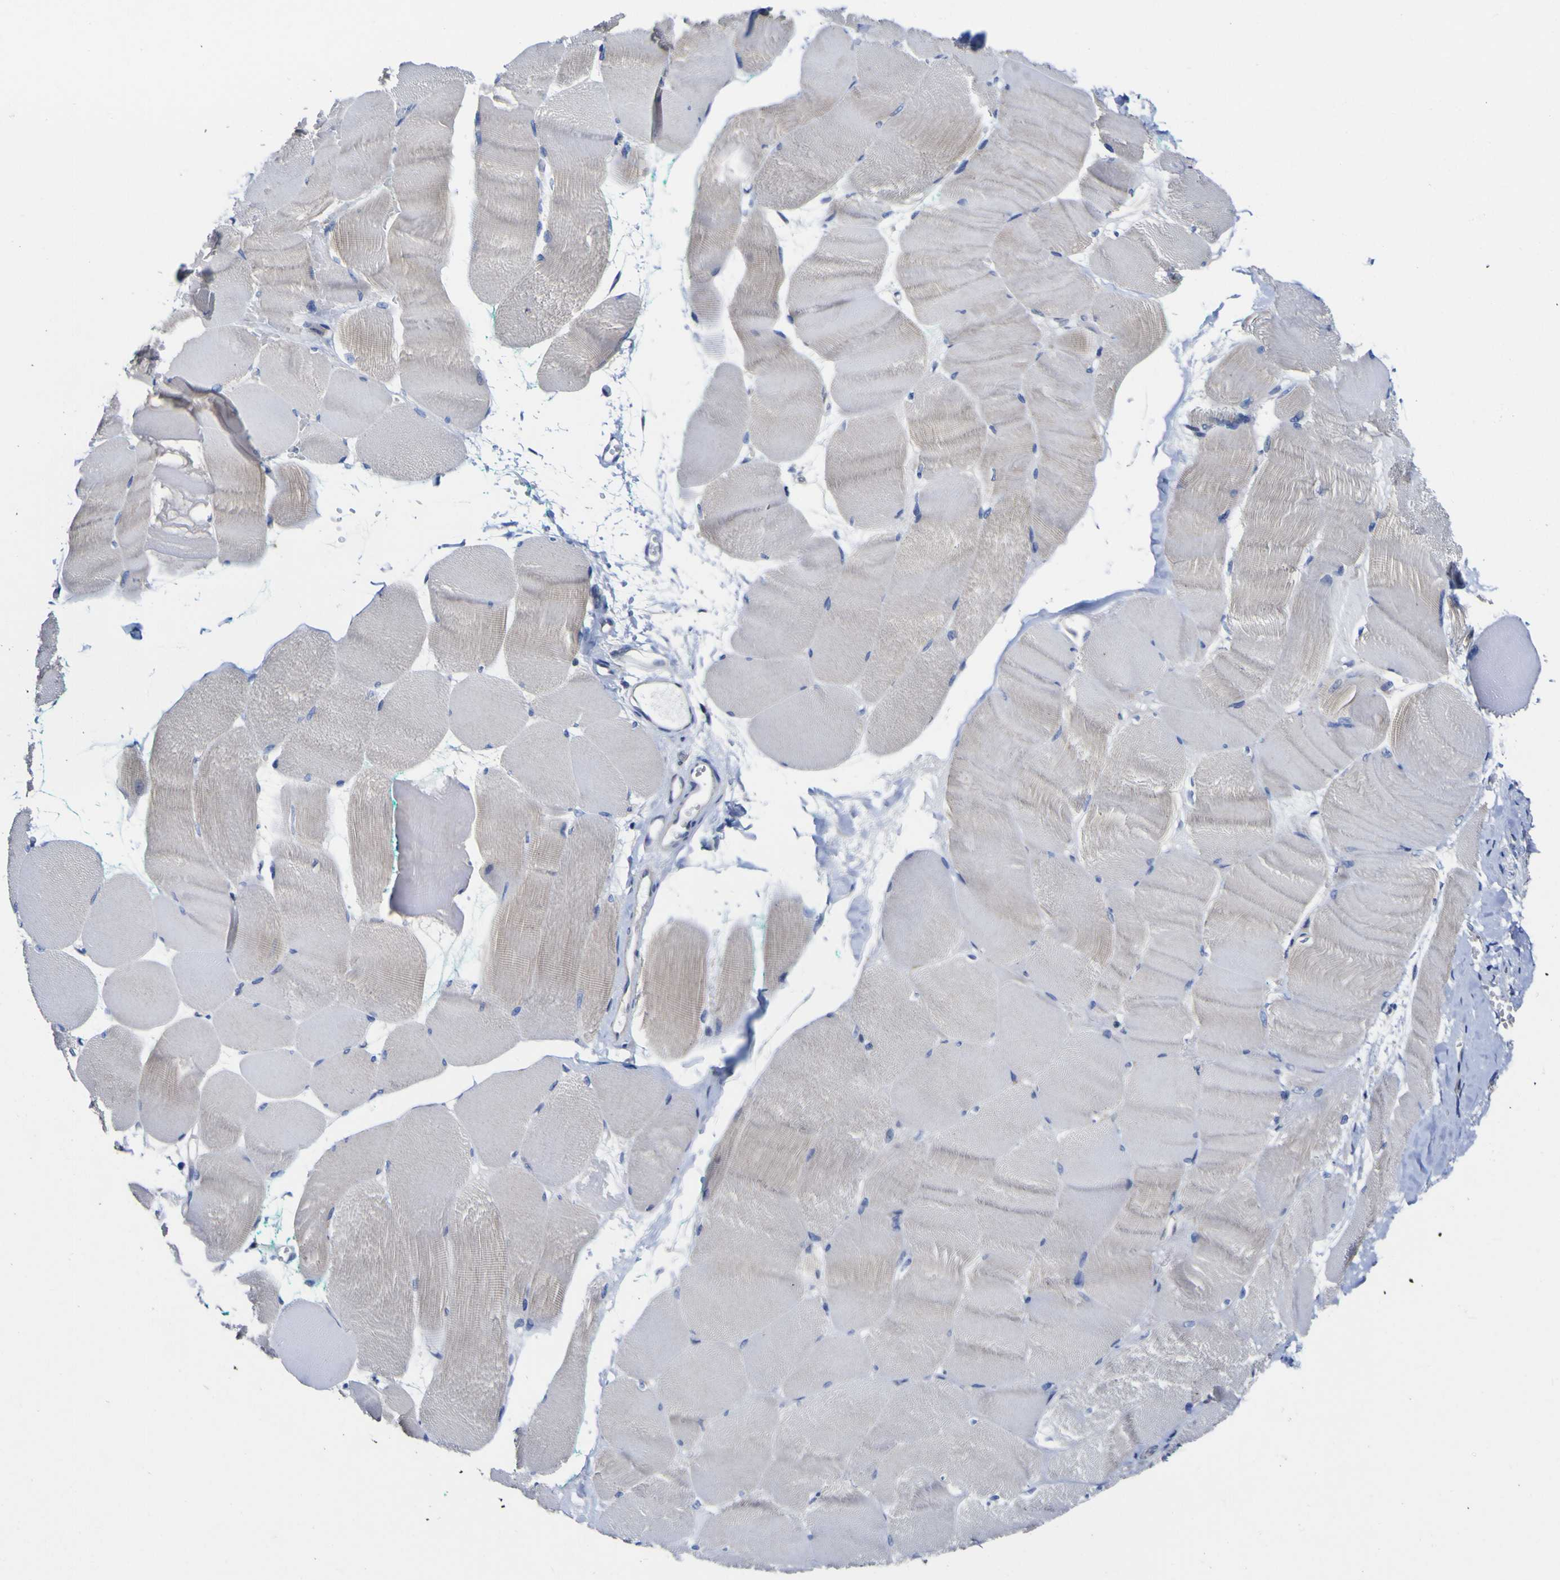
{"staining": {"intensity": "weak", "quantity": "<25%", "location": "cytoplasmic/membranous"}, "tissue": "skeletal muscle", "cell_type": "Myocytes", "image_type": "normal", "snomed": [{"axis": "morphology", "description": "Normal tissue, NOS"}, {"axis": "morphology", "description": "Squamous cell carcinoma, NOS"}, {"axis": "topography", "description": "Skeletal muscle"}], "caption": "This is a photomicrograph of immunohistochemistry (IHC) staining of benign skeletal muscle, which shows no positivity in myocytes. The staining was performed using DAB to visualize the protein expression in brown, while the nuclei were stained in blue with hematoxylin (Magnification: 20x).", "gene": "CASP6", "patient": {"sex": "male", "age": 51}}